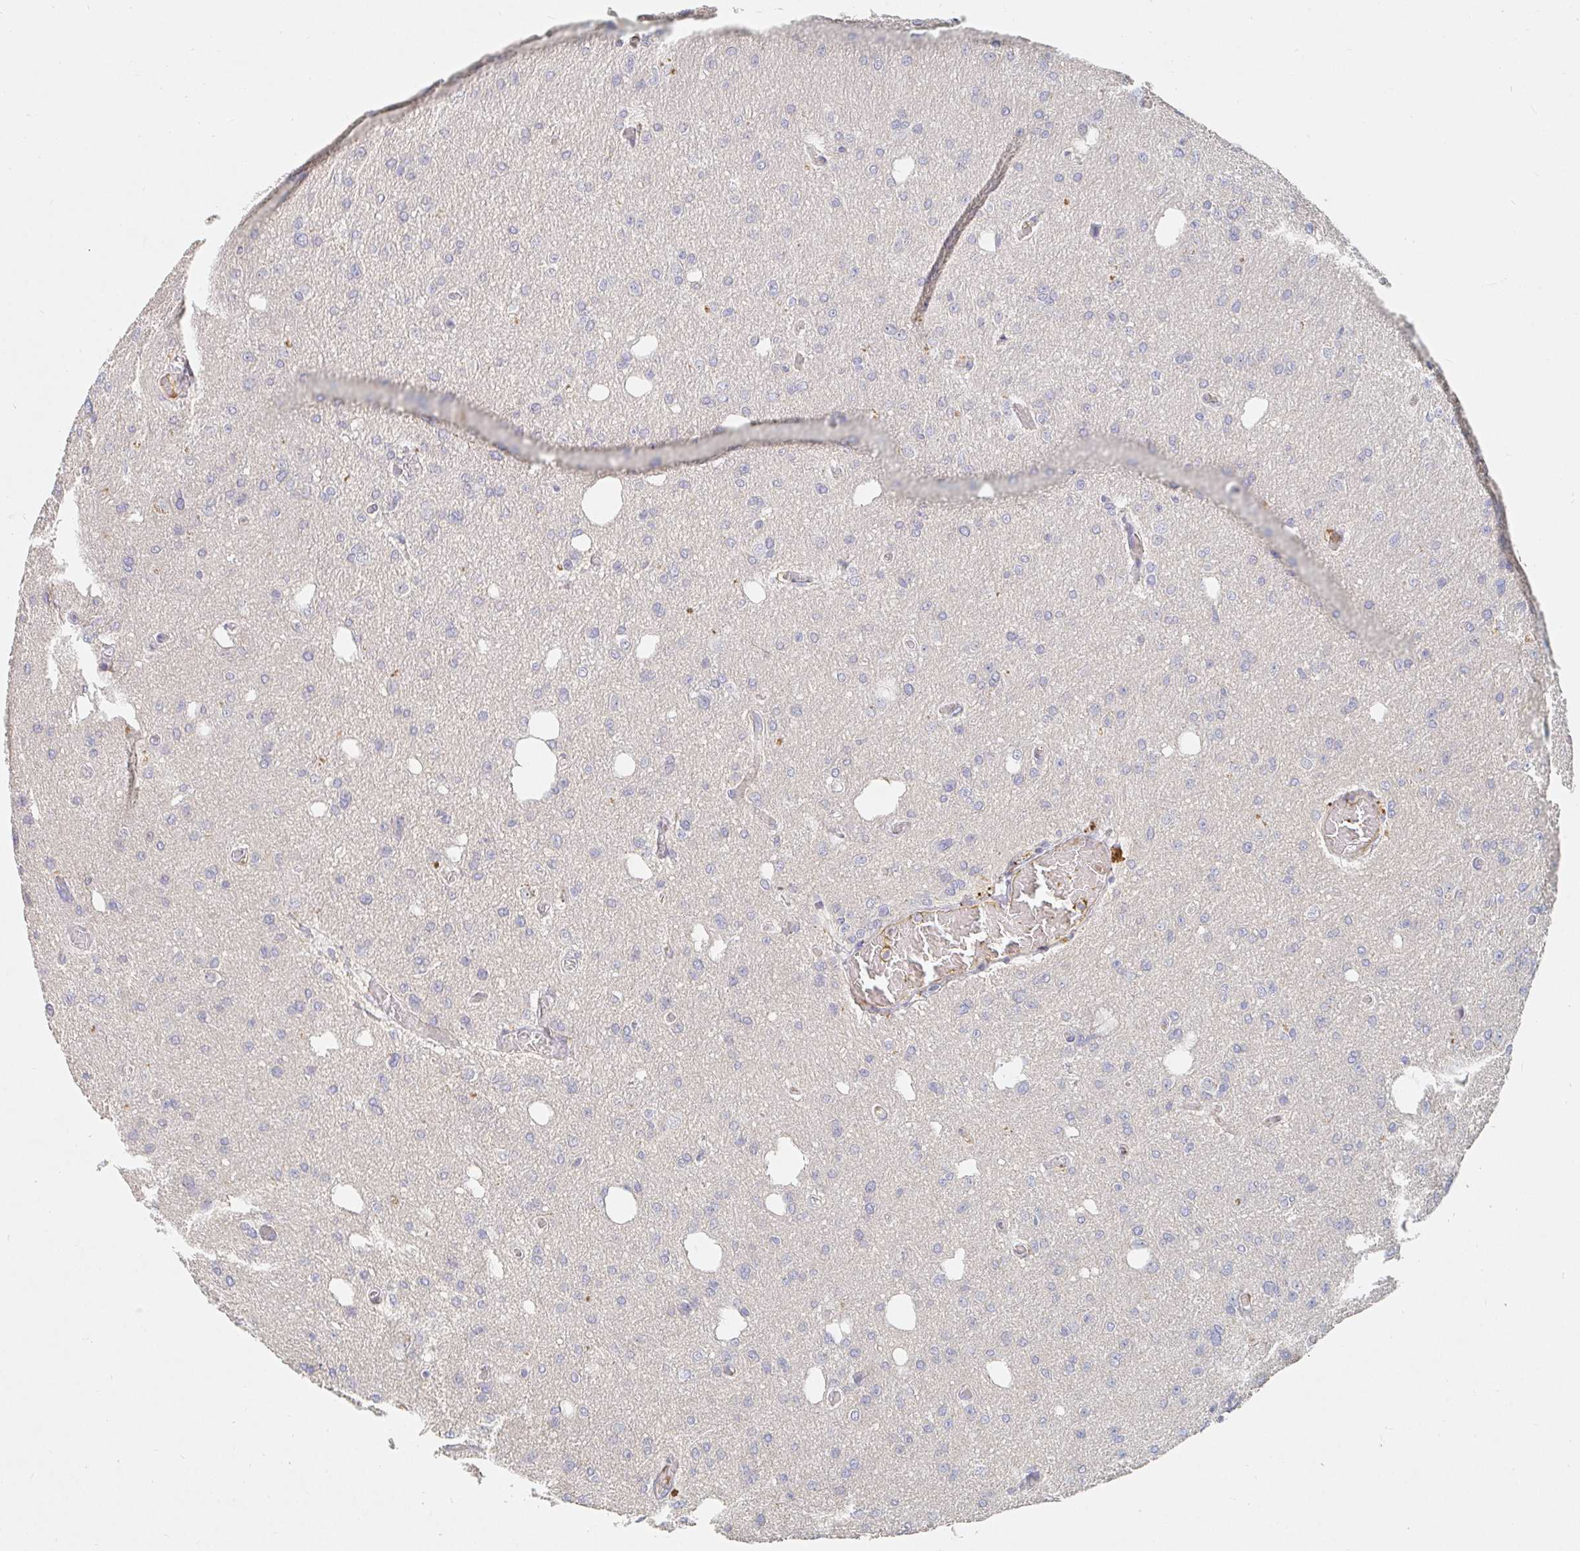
{"staining": {"intensity": "negative", "quantity": "none", "location": "none"}, "tissue": "glioma", "cell_type": "Tumor cells", "image_type": "cancer", "snomed": [{"axis": "morphology", "description": "Glioma, malignant, Low grade"}, {"axis": "topography", "description": "Brain"}], "caption": "The IHC micrograph has no significant positivity in tumor cells of low-grade glioma (malignant) tissue.", "gene": "NME9", "patient": {"sex": "male", "age": 26}}